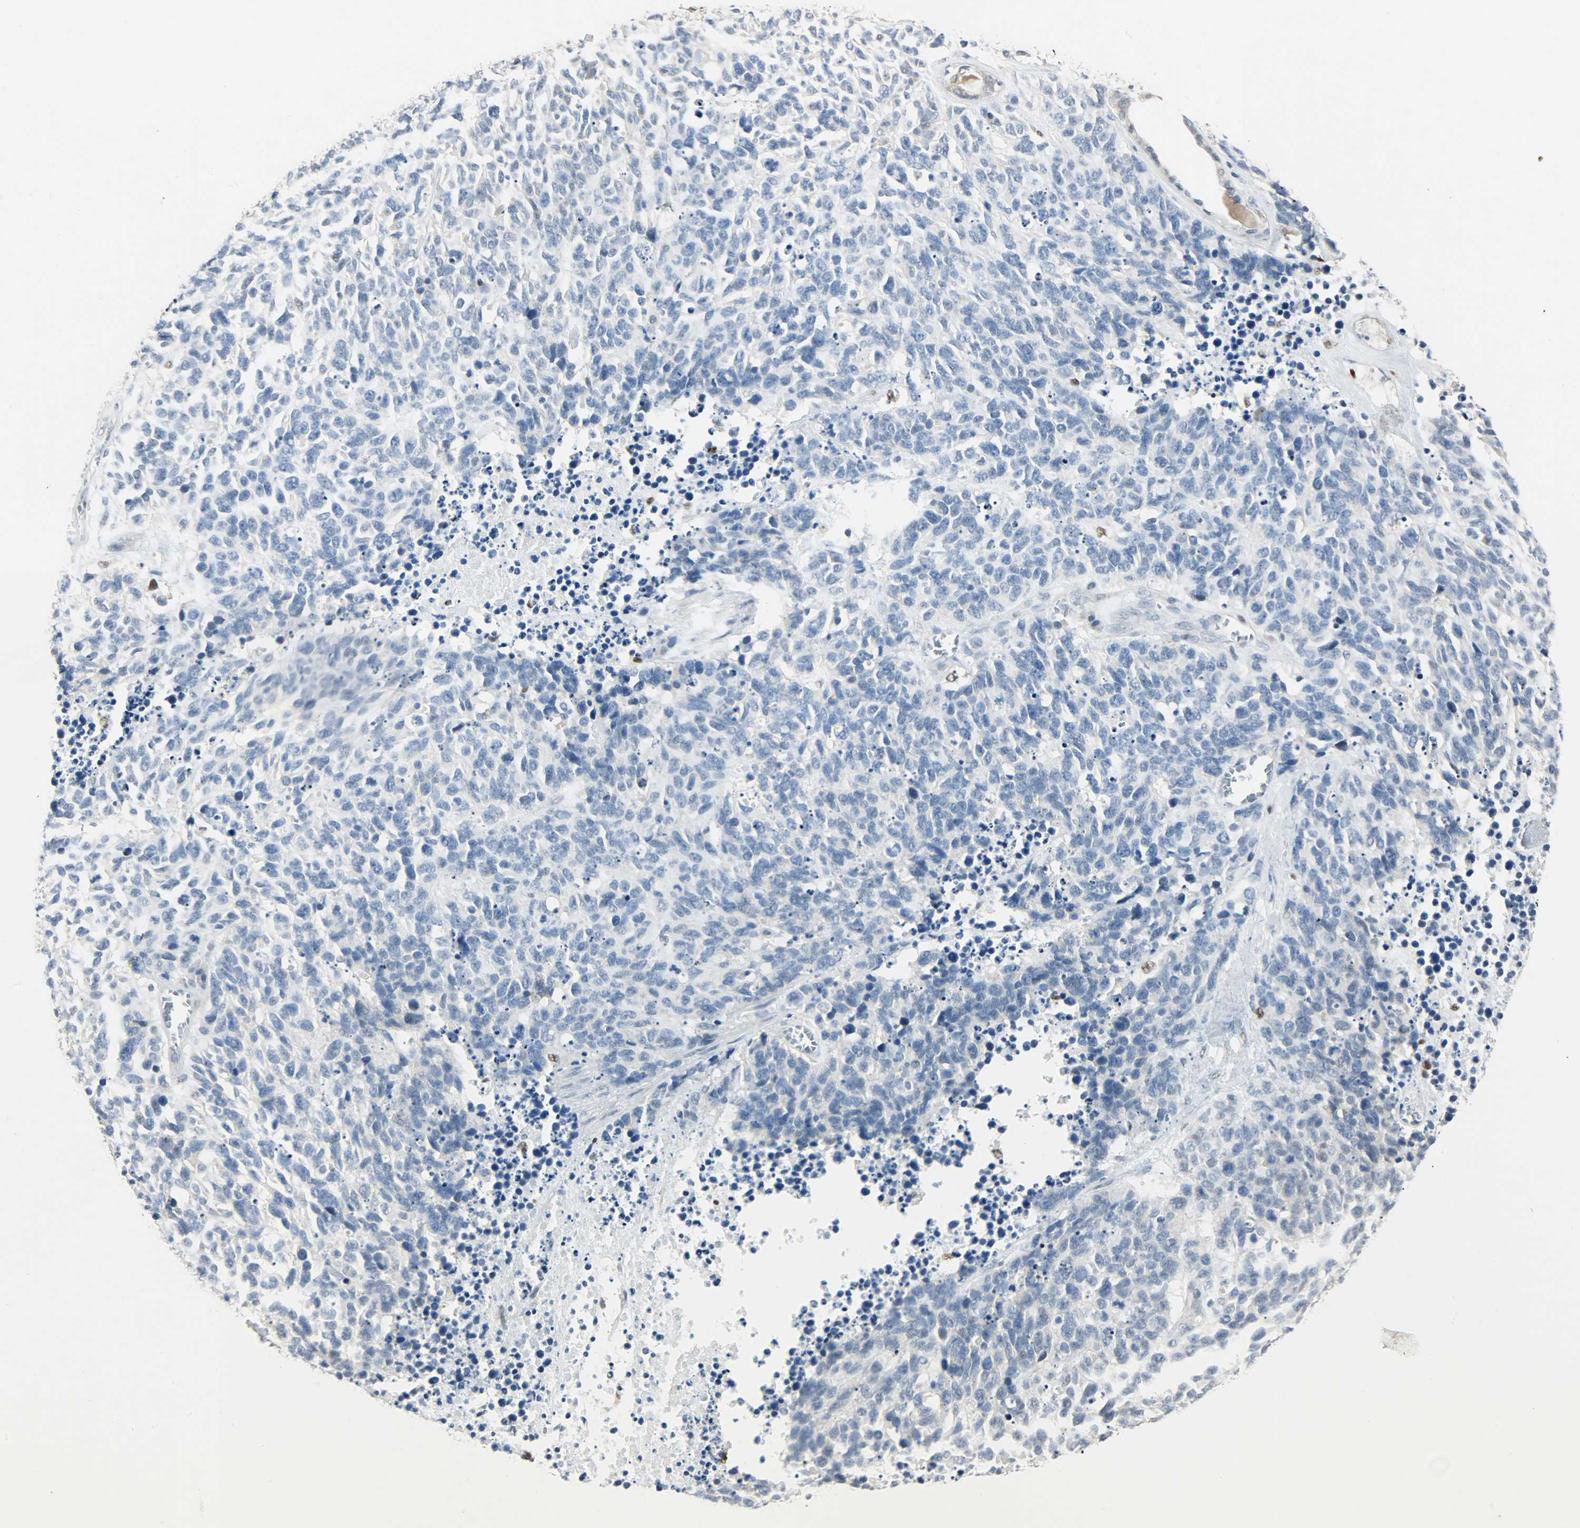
{"staining": {"intensity": "negative", "quantity": "none", "location": "none"}, "tissue": "lung cancer", "cell_type": "Tumor cells", "image_type": "cancer", "snomed": [{"axis": "morphology", "description": "Neoplasm, malignant, NOS"}, {"axis": "topography", "description": "Lung"}], "caption": "Tumor cells are negative for brown protein staining in lung cancer.", "gene": "PPARG", "patient": {"sex": "female", "age": 58}}